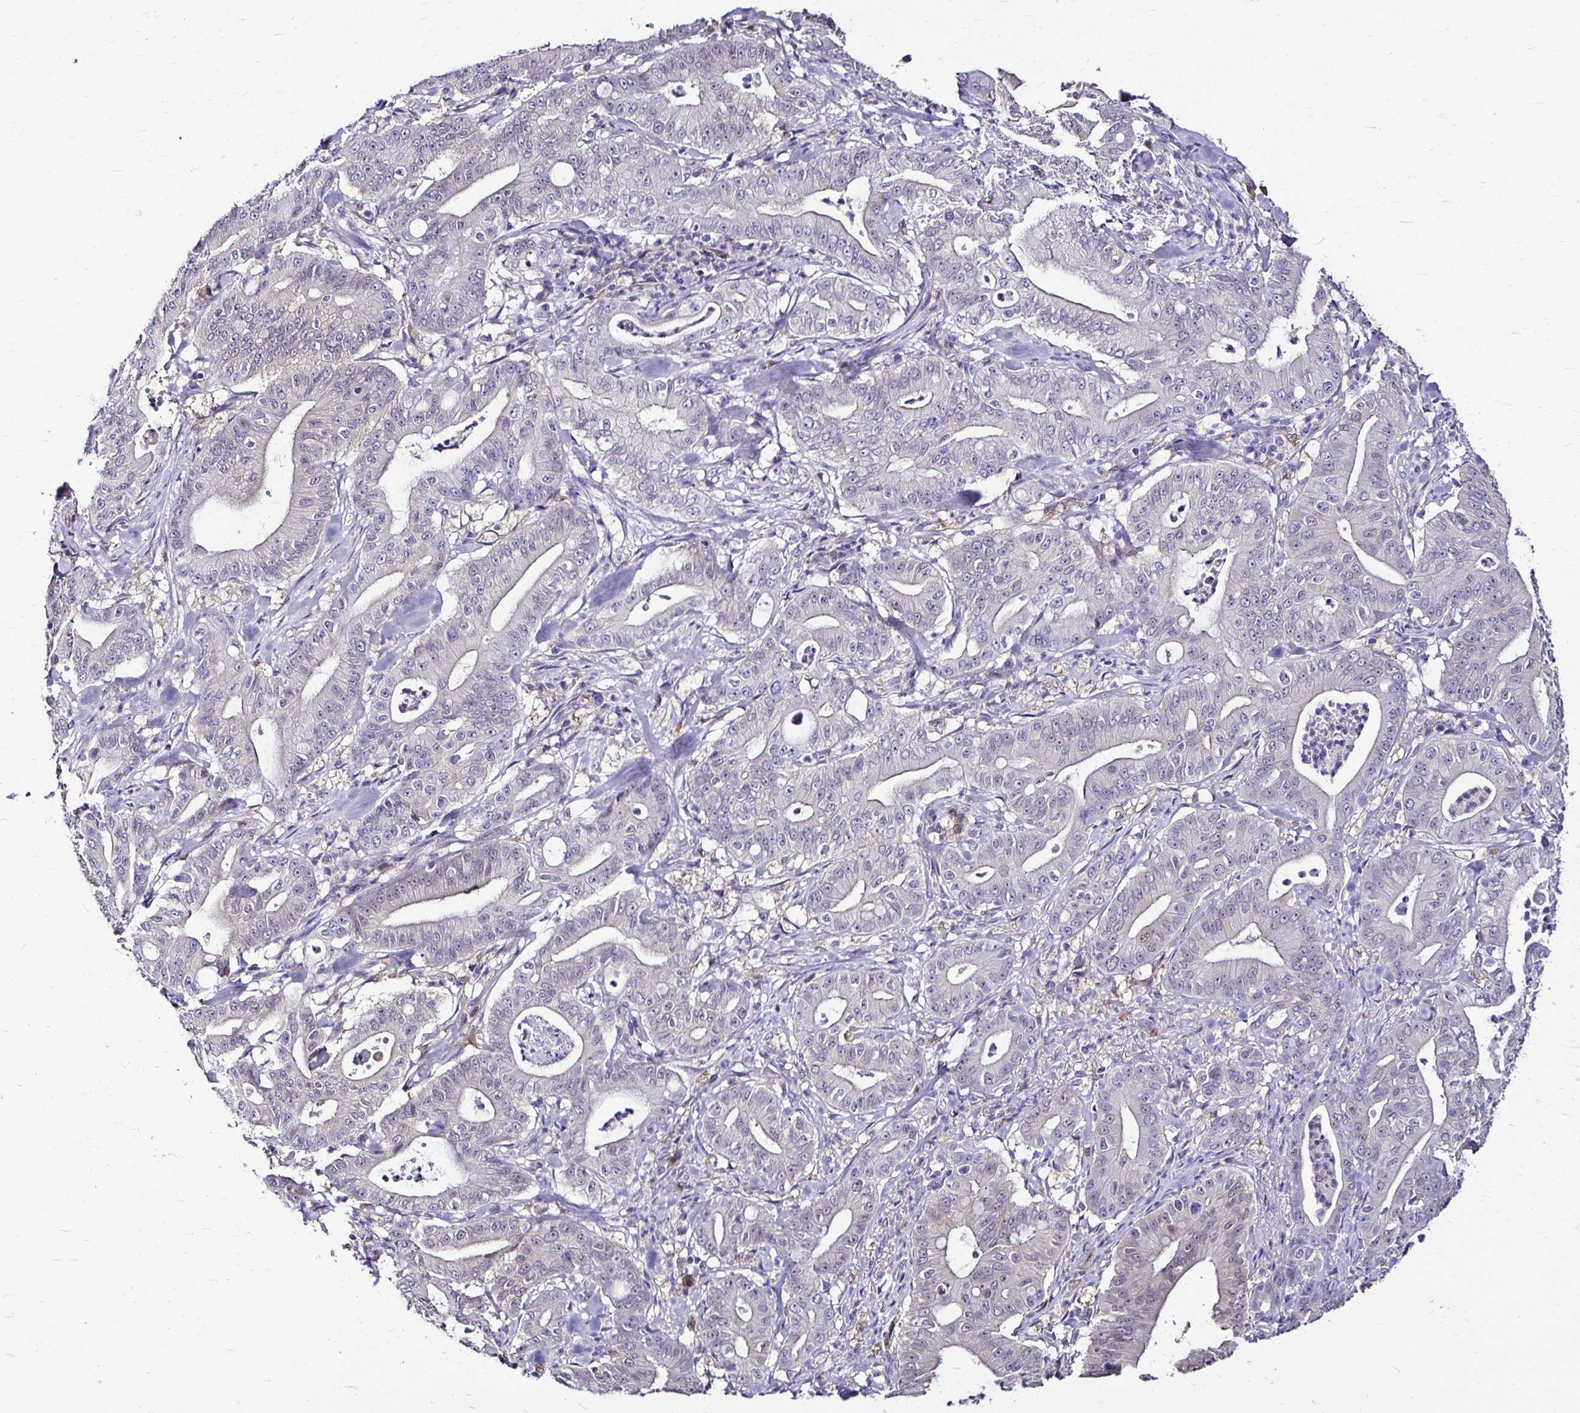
{"staining": {"intensity": "negative", "quantity": "none", "location": "none"}, "tissue": "pancreatic cancer", "cell_type": "Tumor cells", "image_type": "cancer", "snomed": [{"axis": "morphology", "description": "Adenocarcinoma, NOS"}, {"axis": "topography", "description": "Pancreas"}], "caption": "A high-resolution histopathology image shows IHC staining of pancreatic cancer, which exhibits no significant staining in tumor cells.", "gene": "IDH1", "patient": {"sex": "male", "age": 71}}